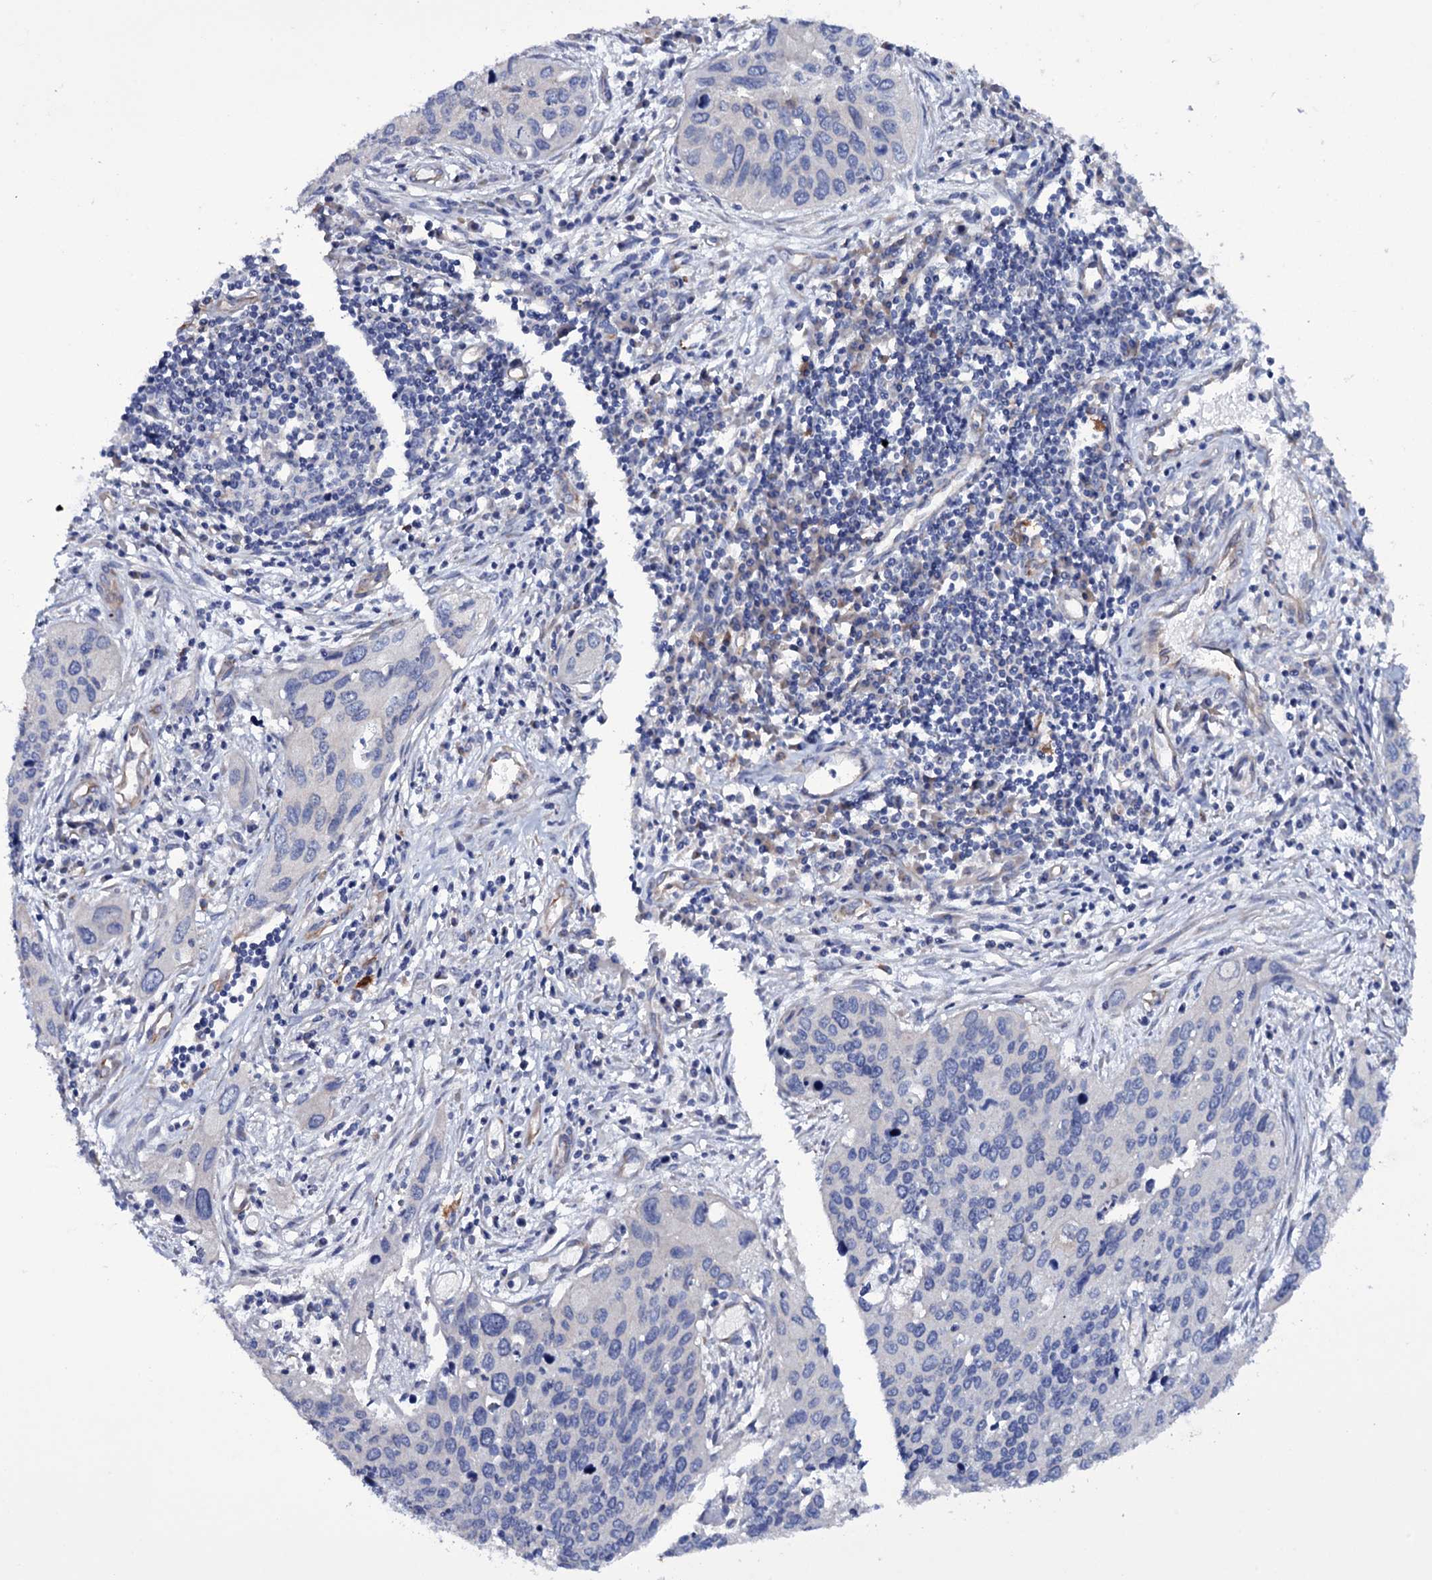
{"staining": {"intensity": "negative", "quantity": "none", "location": "none"}, "tissue": "cervical cancer", "cell_type": "Tumor cells", "image_type": "cancer", "snomed": [{"axis": "morphology", "description": "Squamous cell carcinoma, NOS"}, {"axis": "topography", "description": "Cervix"}], "caption": "This is a photomicrograph of IHC staining of cervical cancer (squamous cell carcinoma), which shows no staining in tumor cells.", "gene": "BCL2L14", "patient": {"sex": "female", "age": 55}}